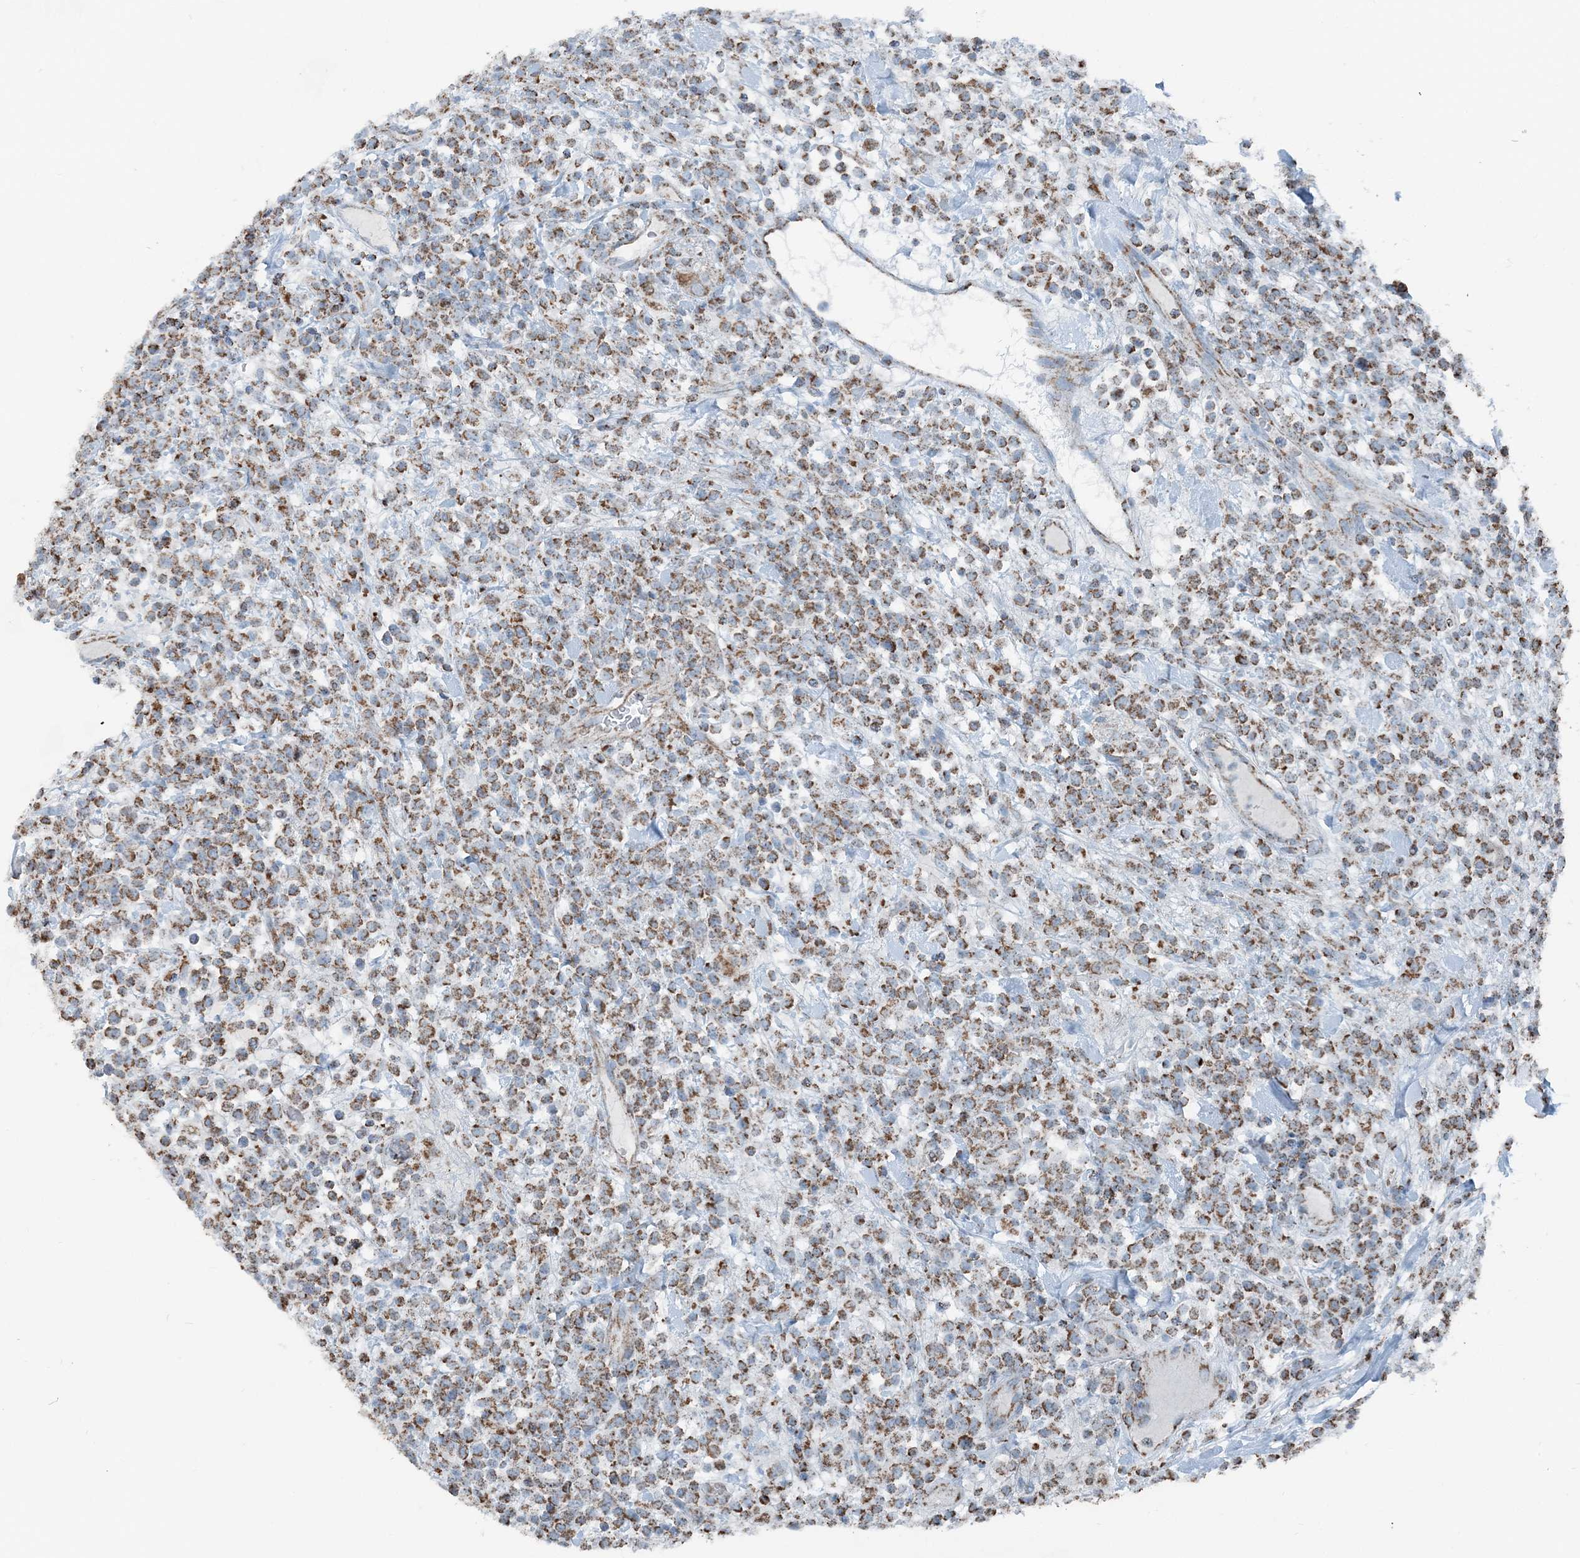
{"staining": {"intensity": "moderate", "quantity": ">75%", "location": "cytoplasmic/membranous"}, "tissue": "lymphoma", "cell_type": "Tumor cells", "image_type": "cancer", "snomed": [{"axis": "morphology", "description": "Malignant lymphoma, non-Hodgkin's type, High grade"}, {"axis": "topography", "description": "Colon"}], "caption": "Protein staining displays moderate cytoplasmic/membranous positivity in about >75% of tumor cells in lymphoma.", "gene": "SUCLG1", "patient": {"sex": "female", "age": 53}}